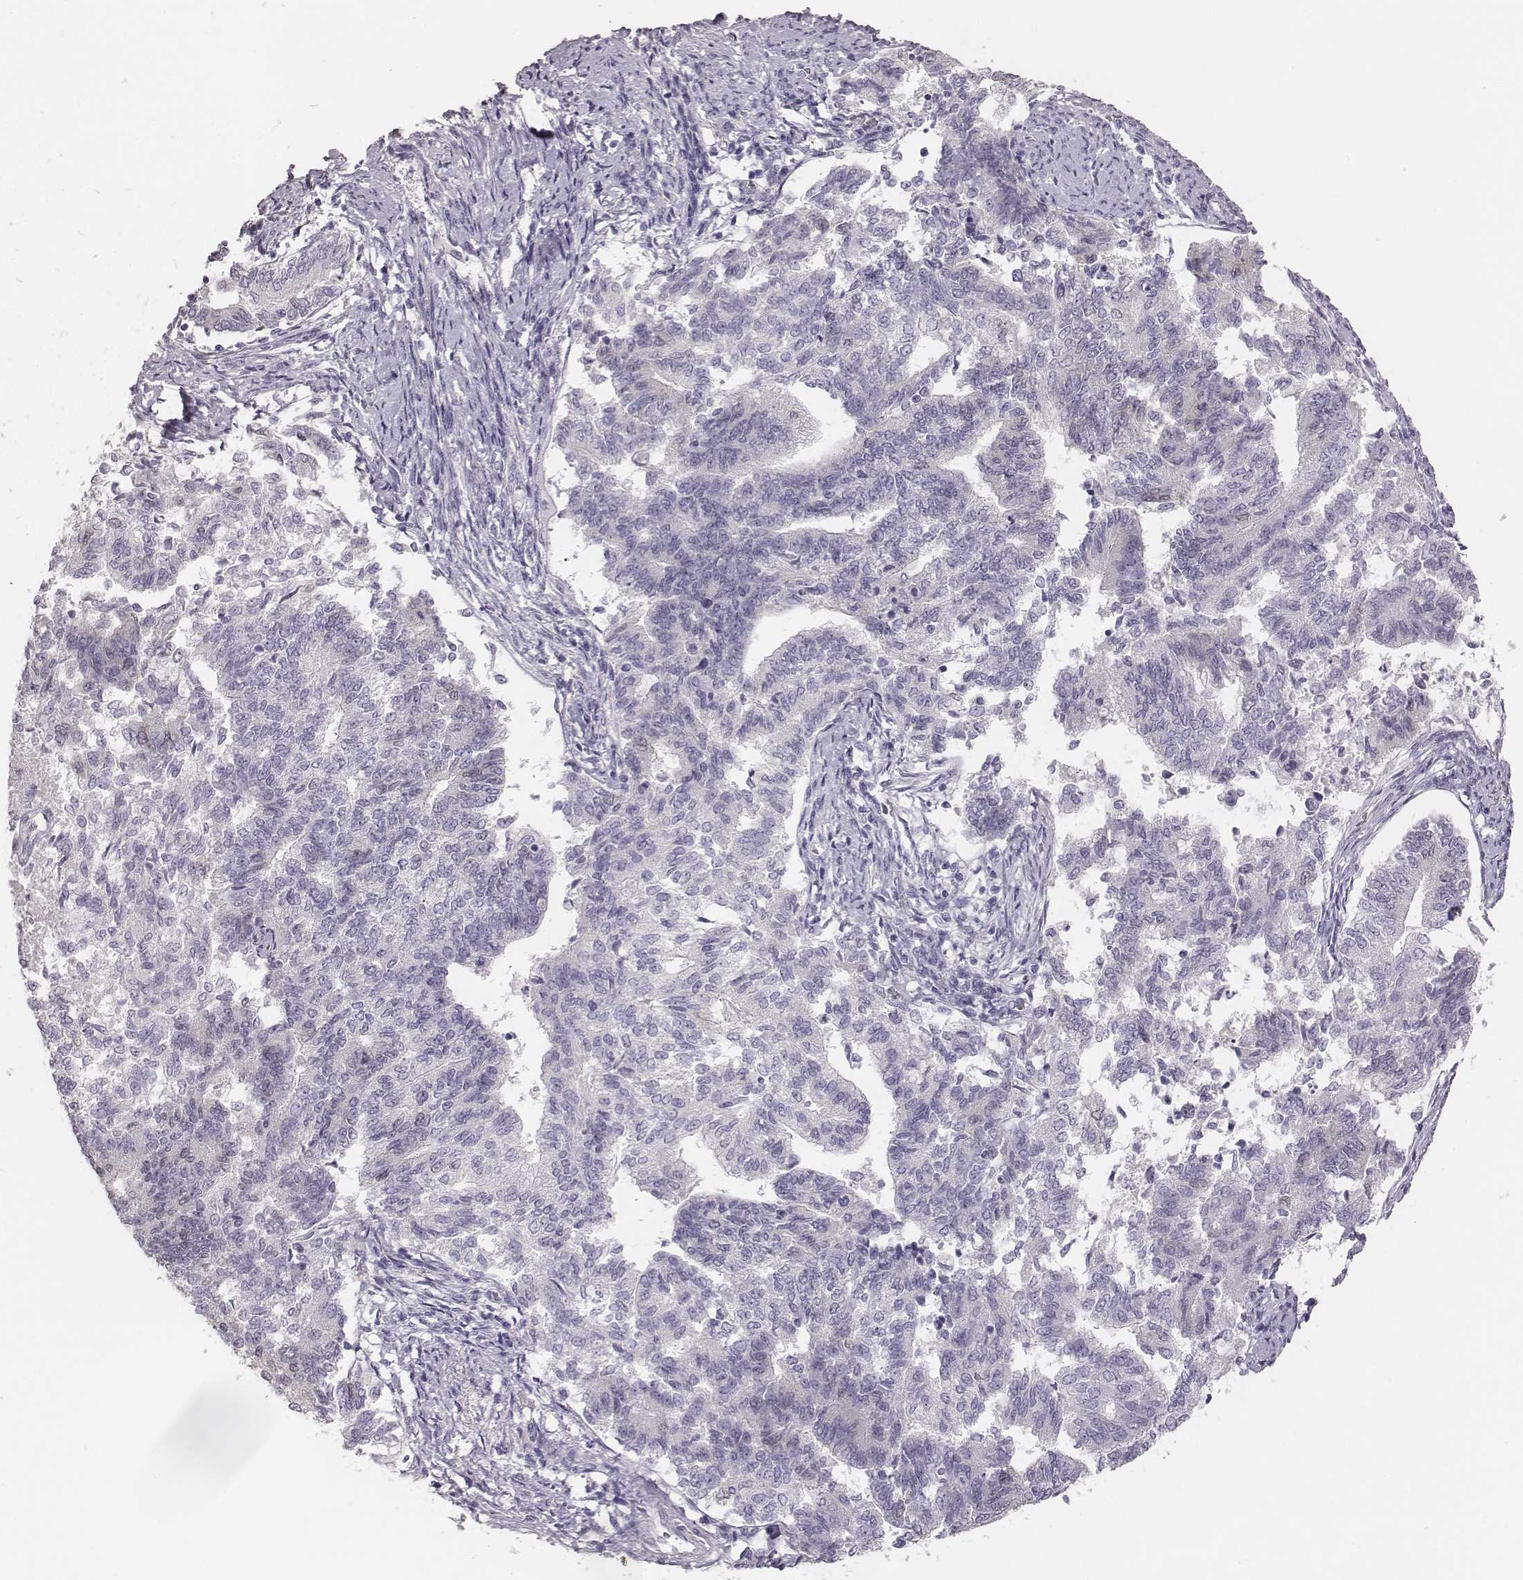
{"staining": {"intensity": "negative", "quantity": "none", "location": "none"}, "tissue": "endometrial cancer", "cell_type": "Tumor cells", "image_type": "cancer", "snomed": [{"axis": "morphology", "description": "Adenocarcinoma, NOS"}, {"axis": "topography", "description": "Endometrium"}], "caption": "Human endometrial cancer (adenocarcinoma) stained for a protein using immunohistochemistry (IHC) displays no expression in tumor cells.", "gene": "PBK", "patient": {"sex": "female", "age": 65}}